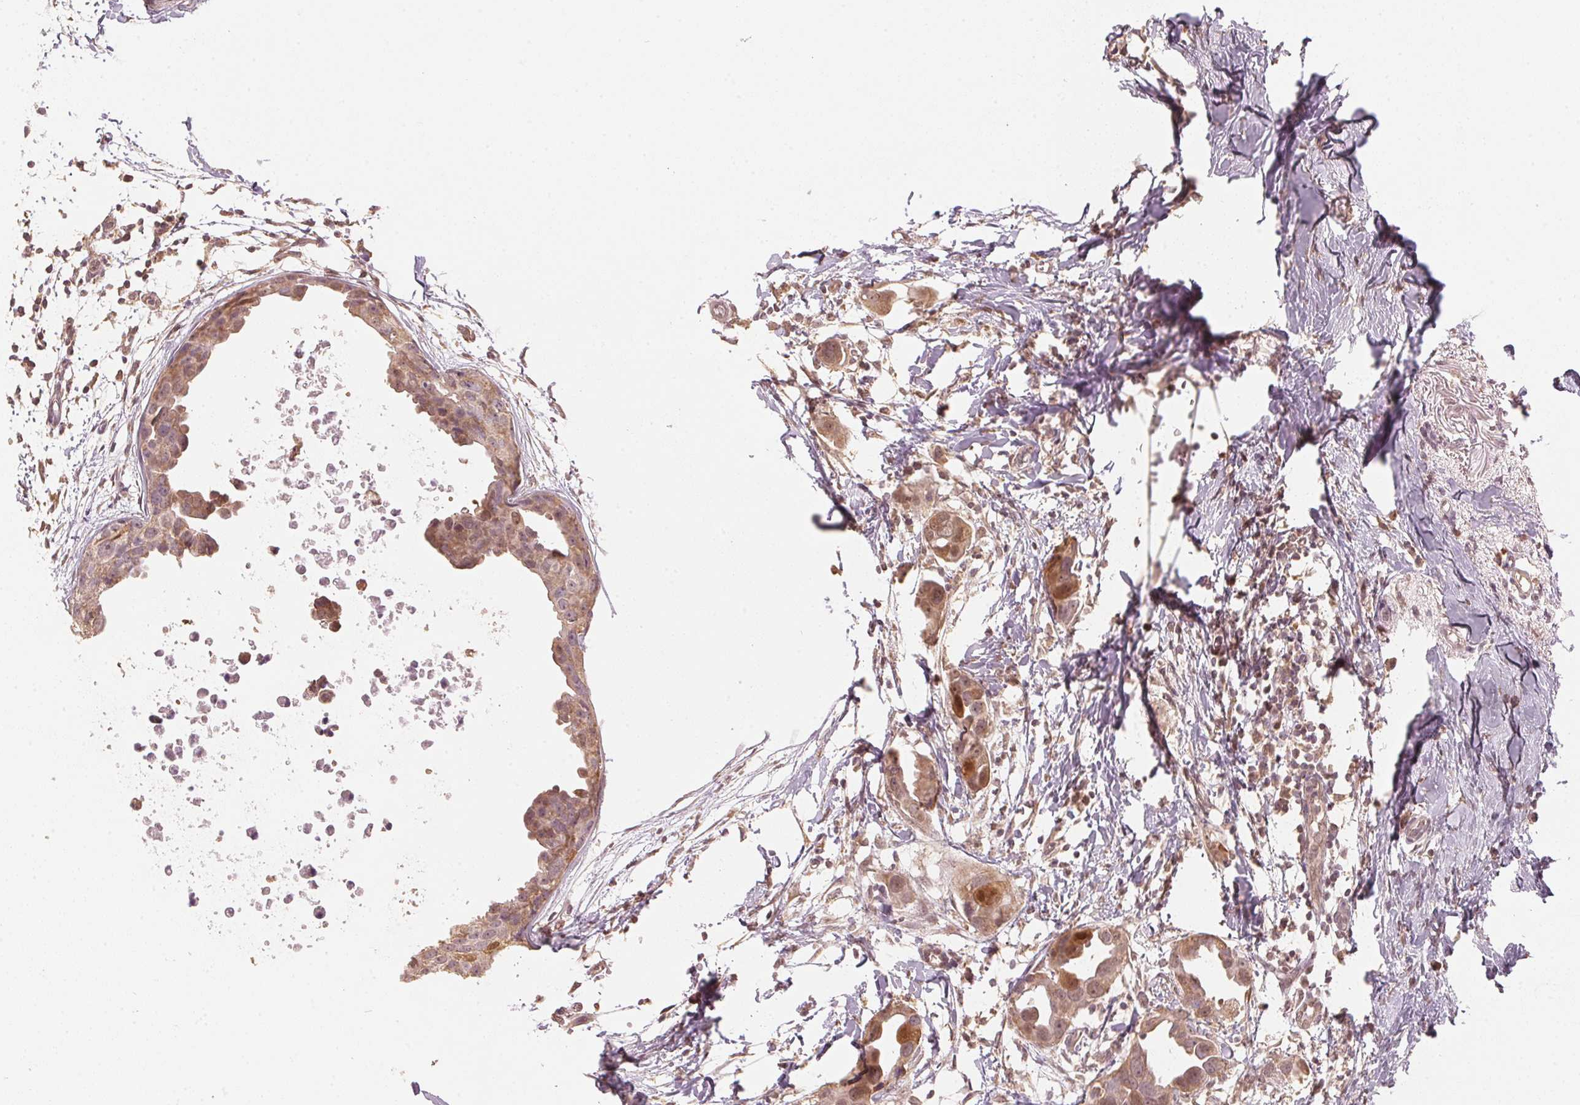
{"staining": {"intensity": "moderate", "quantity": ">75%", "location": "cytoplasmic/membranous"}, "tissue": "breast cancer", "cell_type": "Tumor cells", "image_type": "cancer", "snomed": [{"axis": "morphology", "description": "Duct carcinoma"}, {"axis": "topography", "description": "Breast"}], "caption": "The immunohistochemical stain highlights moderate cytoplasmic/membranous positivity in tumor cells of infiltrating ductal carcinoma (breast) tissue.", "gene": "C2orf73", "patient": {"sex": "female", "age": 38}}